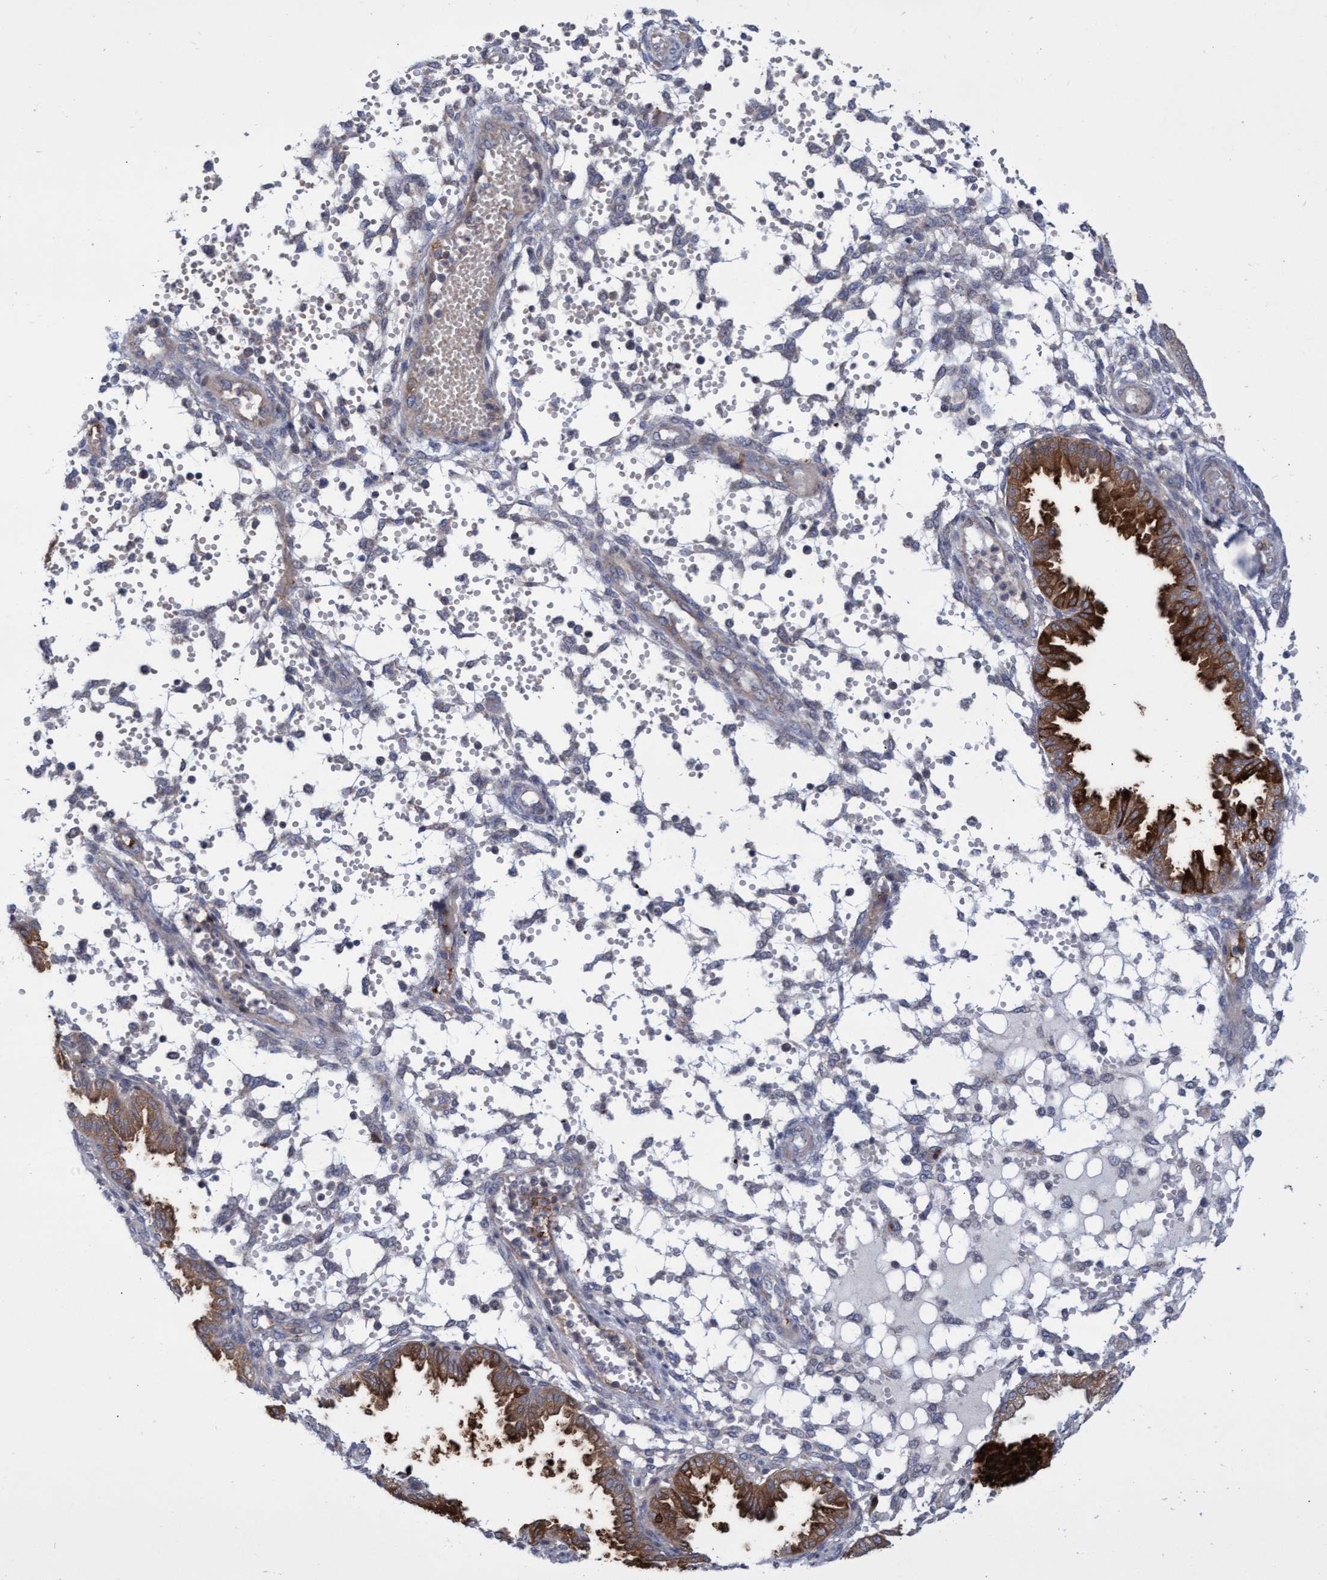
{"staining": {"intensity": "negative", "quantity": "none", "location": "none"}, "tissue": "endometrium", "cell_type": "Cells in endometrial stroma", "image_type": "normal", "snomed": [{"axis": "morphology", "description": "Normal tissue, NOS"}, {"axis": "topography", "description": "Endometrium"}], "caption": "High power microscopy photomicrograph of an IHC micrograph of benign endometrium, revealing no significant staining in cells in endometrial stroma.", "gene": "ABCF2", "patient": {"sex": "female", "age": 33}}